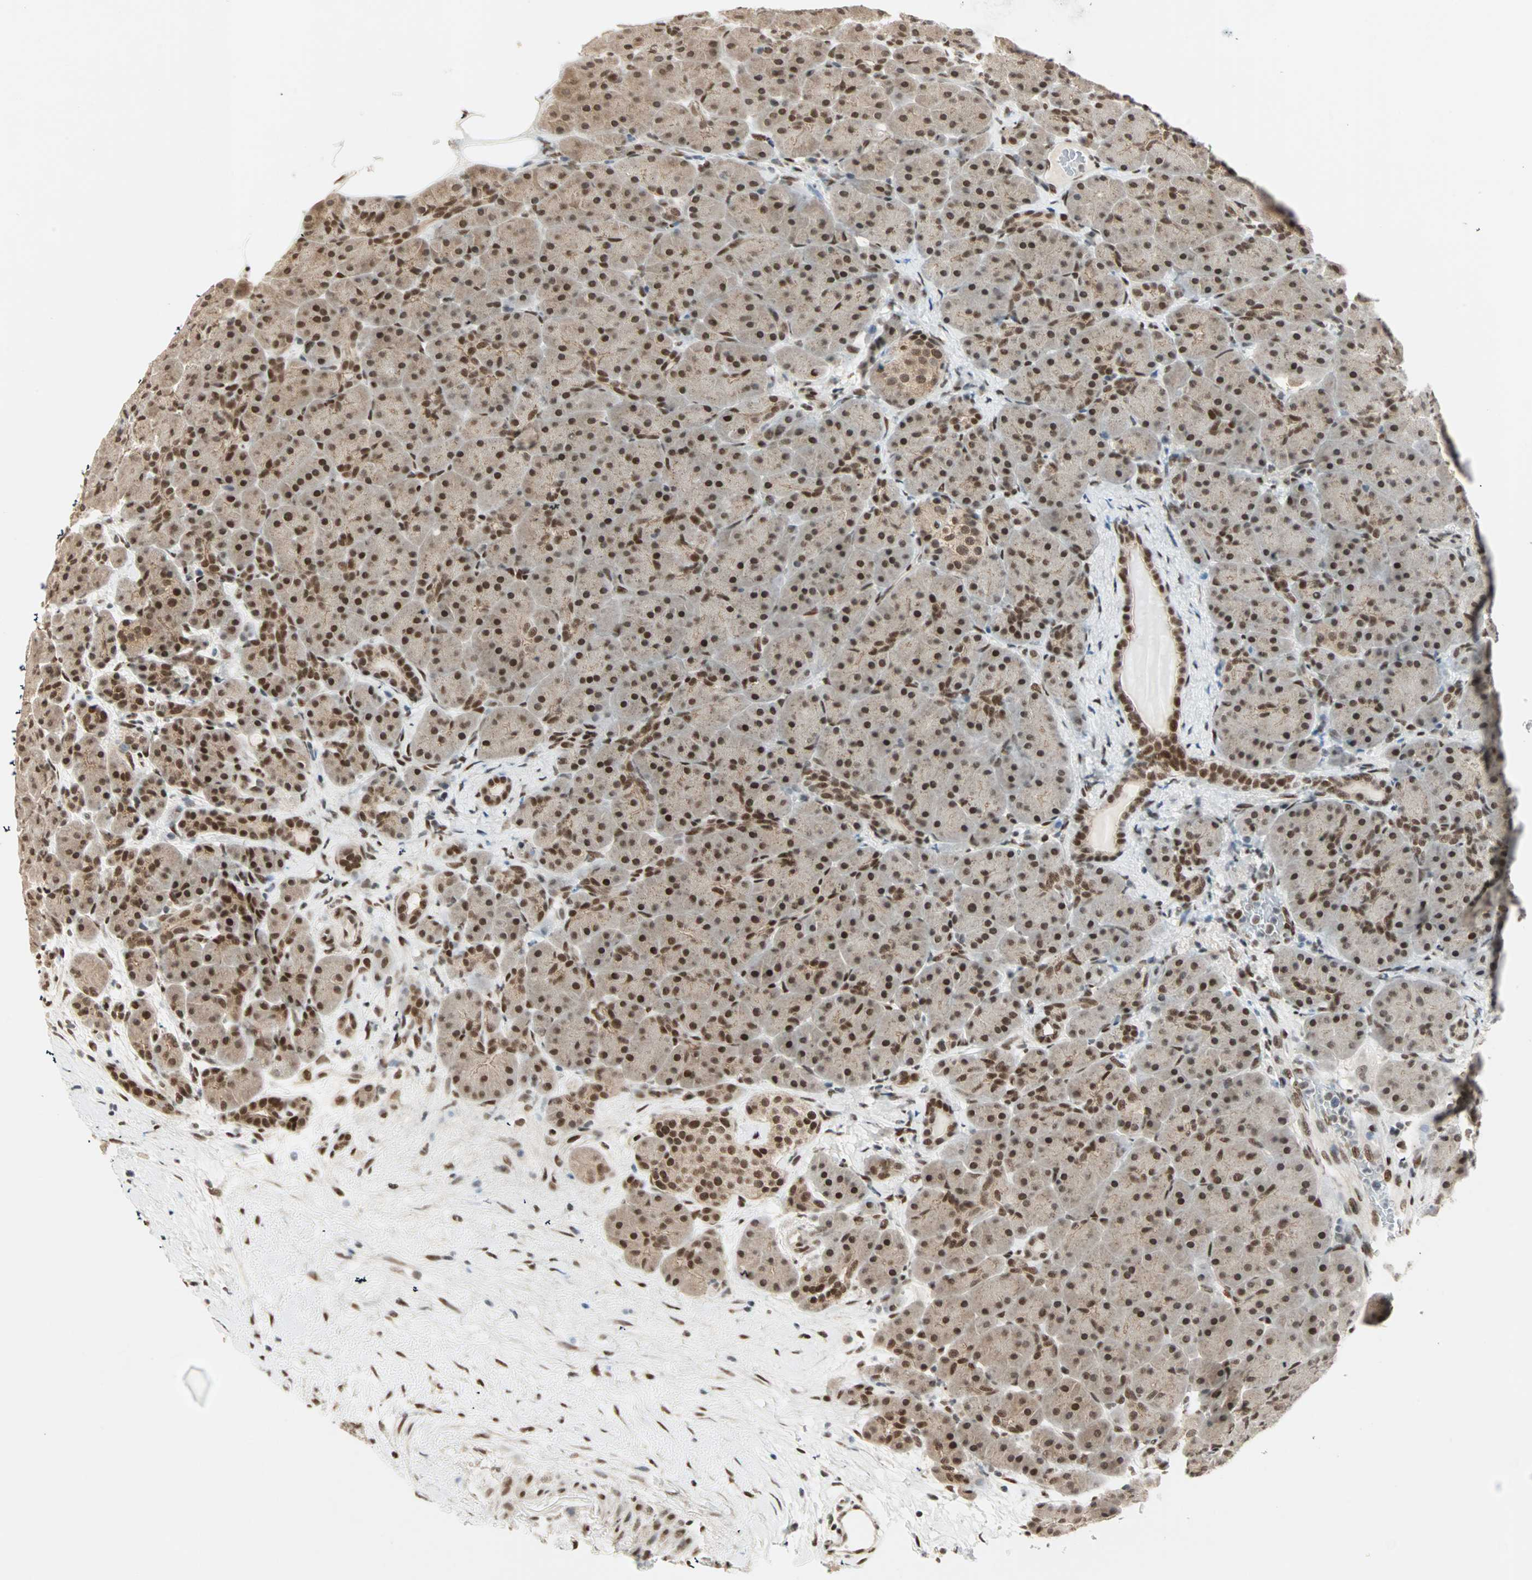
{"staining": {"intensity": "strong", "quantity": ">75%", "location": "nuclear"}, "tissue": "pancreas", "cell_type": "Exocrine glandular cells", "image_type": "normal", "snomed": [{"axis": "morphology", "description": "Normal tissue, NOS"}, {"axis": "topography", "description": "Pancreas"}], "caption": "Immunohistochemistry histopathology image of benign human pancreas stained for a protein (brown), which displays high levels of strong nuclear positivity in approximately >75% of exocrine glandular cells.", "gene": "BLM", "patient": {"sex": "male", "age": 66}}